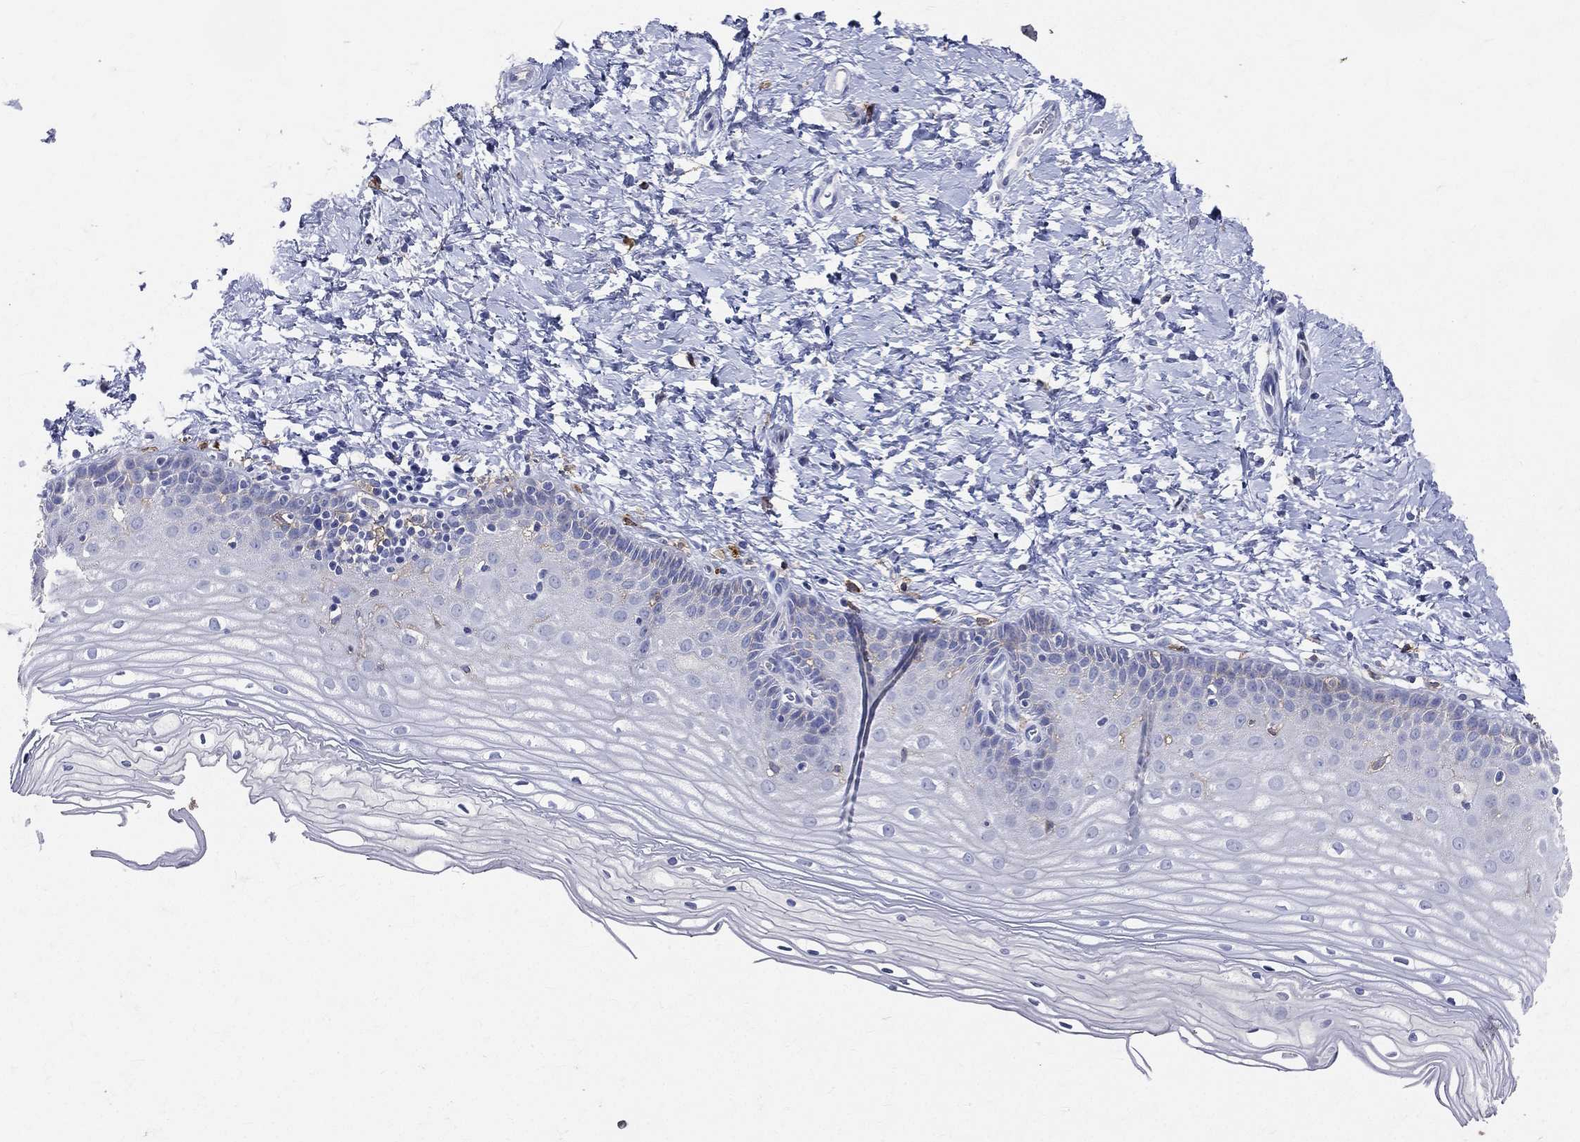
{"staining": {"intensity": "negative", "quantity": "none", "location": "none"}, "tissue": "cervix", "cell_type": "Glandular cells", "image_type": "normal", "snomed": [{"axis": "morphology", "description": "Normal tissue, NOS"}, {"axis": "topography", "description": "Cervix"}], "caption": "The IHC histopathology image has no significant staining in glandular cells of cervix.", "gene": "CD33", "patient": {"sex": "female", "age": 37}}